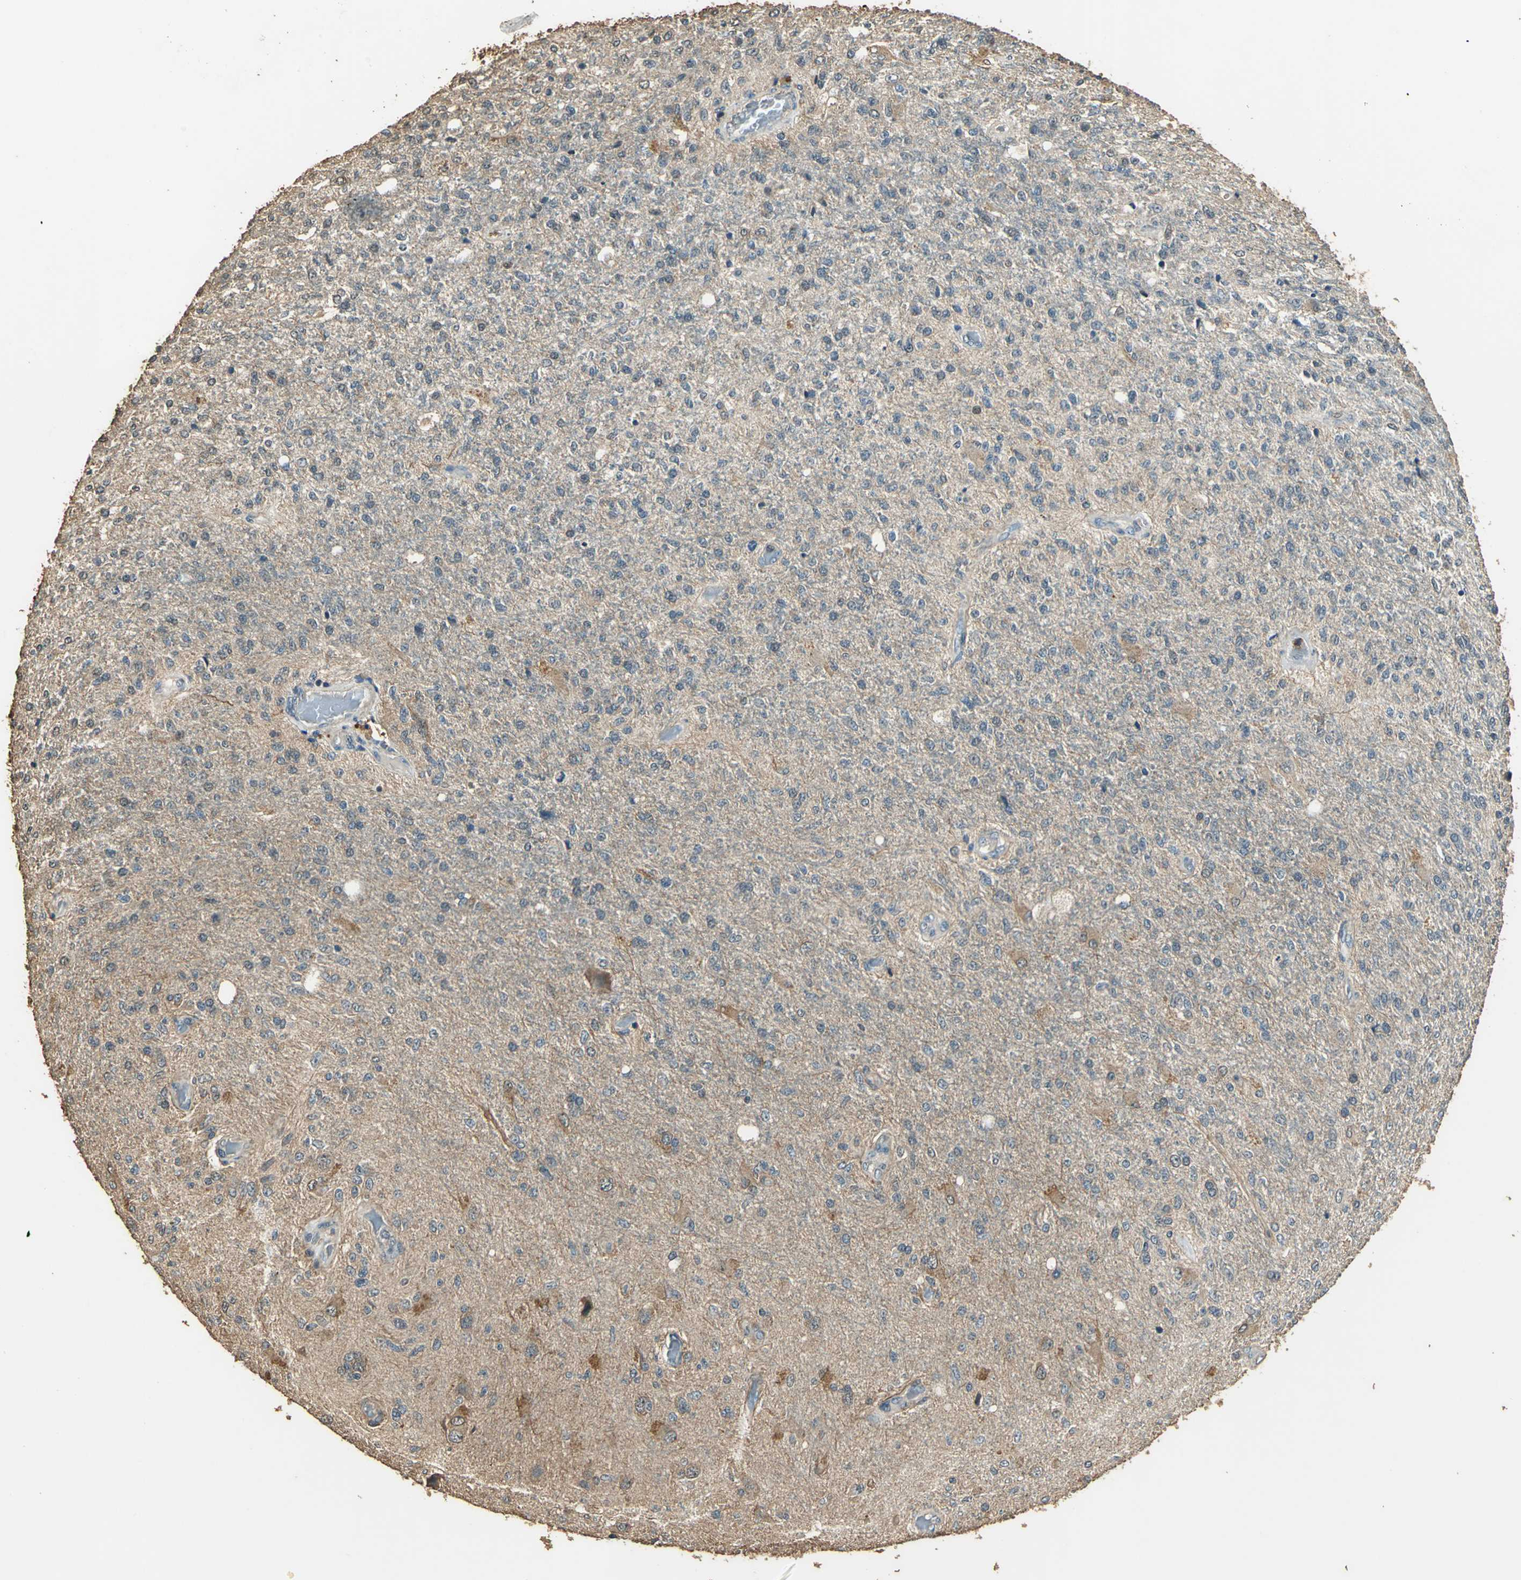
{"staining": {"intensity": "weak", "quantity": ">75%", "location": "cytoplasmic/membranous"}, "tissue": "glioma", "cell_type": "Tumor cells", "image_type": "cancer", "snomed": [{"axis": "morphology", "description": "Normal tissue, NOS"}, {"axis": "morphology", "description": "Glioma, malignant, High grade"}, {"axis": "topography", "description": "Cerebral cortex"}], "caption": "DAB (3,3'-diaminobenzidine) immunohistochemical staining of glioma demonstrates weak cytoplasmic/membranous protein expression in approximately >75% of tumor cells.", "gene": "TMPRSS4", "patient": {"sex": "male", "age": 77}}